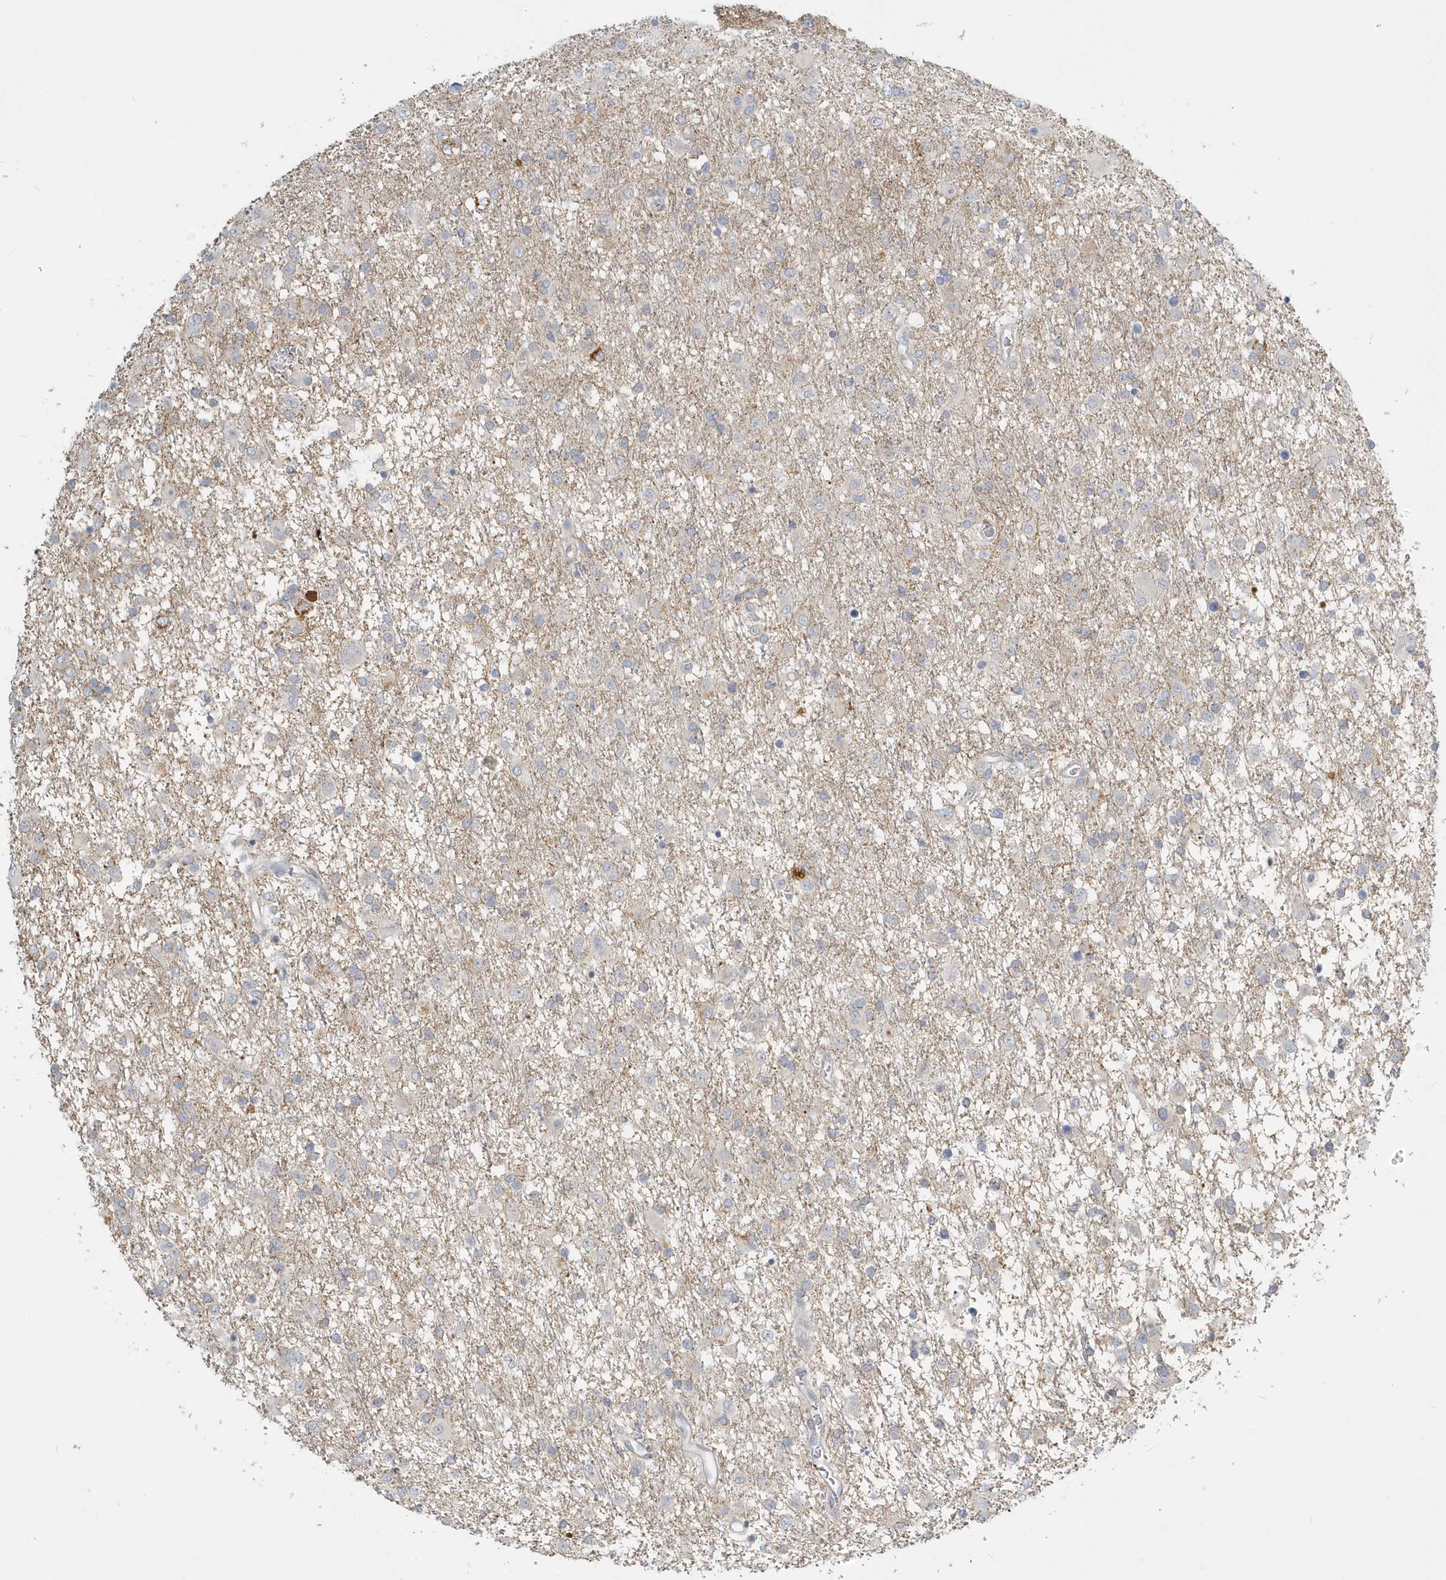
{"staining": {"intensity": "negative", "quantity": "none", "location": "none"}, "tissue": "glioma", "cell_type": "Tumor cells", "image_type": "cancer", "snomed": [{"axis": "morphology", "description": "Glioma, malignant, Low grade"}, {"axis": "topography", "description": "Brain"}], "caption": "The micrograph reveals no staining of tumor cells in malignant low-grade glioma. The staining was performed using DAB to visualize the protein expression in brown, while the nuclei were stained in blue with hematoxylin (Magnification: 20x).", "gene": "NAPB", "patient": {"sex": "male", "age": 65}}